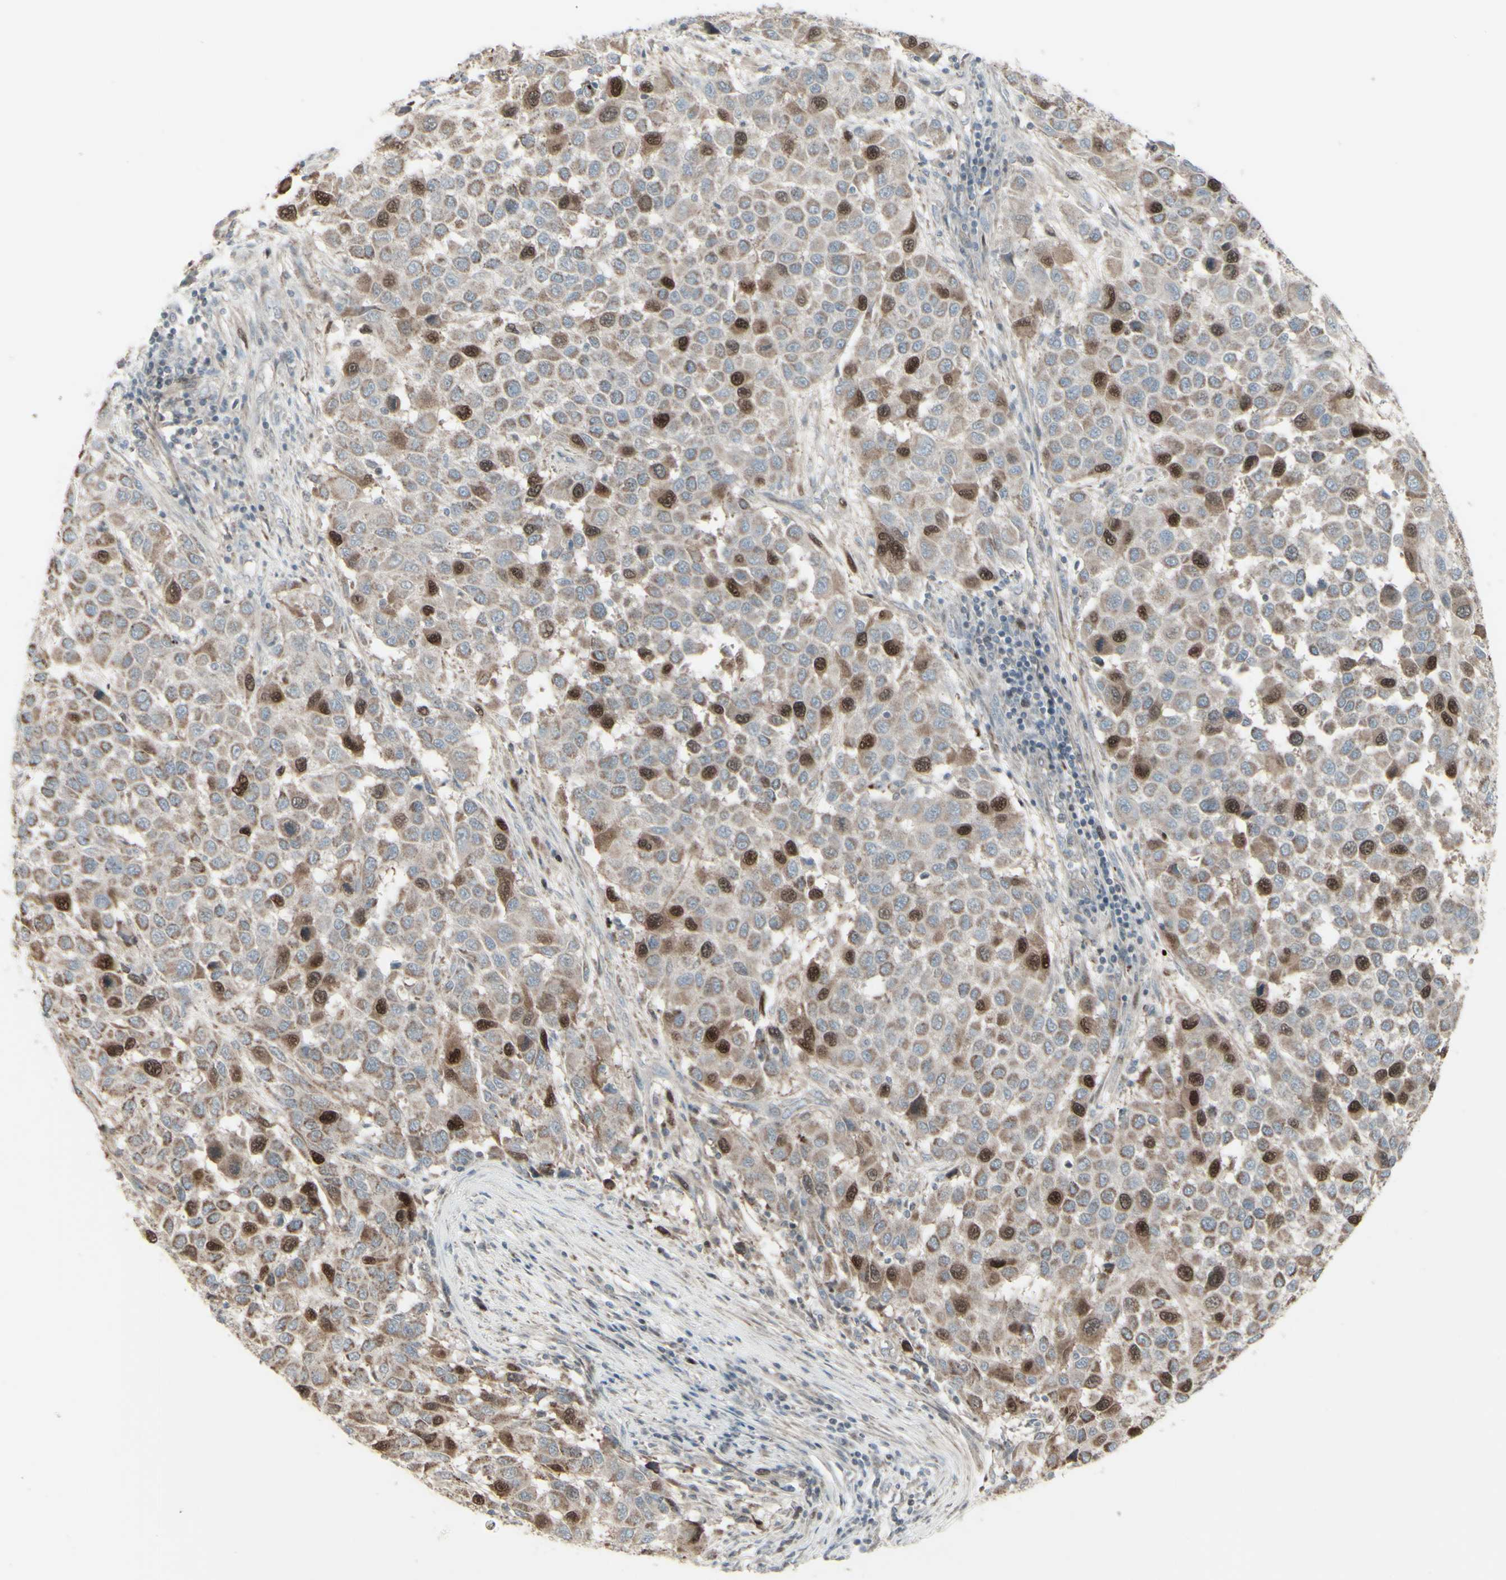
{"staining": {"intensity": "strong", "quantity": "<25%", "location": "nuclear"}, "tissue": "melanoma", "cell_type": "Tumor cells", "image_type": "cancer", "snomed": [{"axis": "morphology", "description": "Malignant melanoma, Metastatic site"}, {"axis": "topography", "description": "Lymph node"}], "caption": "Malignant melanoma (metastatic site) stained for a protein (brown) demonstrates strong nuclear positive staining in about <25% of tumor cells.", "gene": "GMNN", "patient": {"sex": "male", "age": 61}}